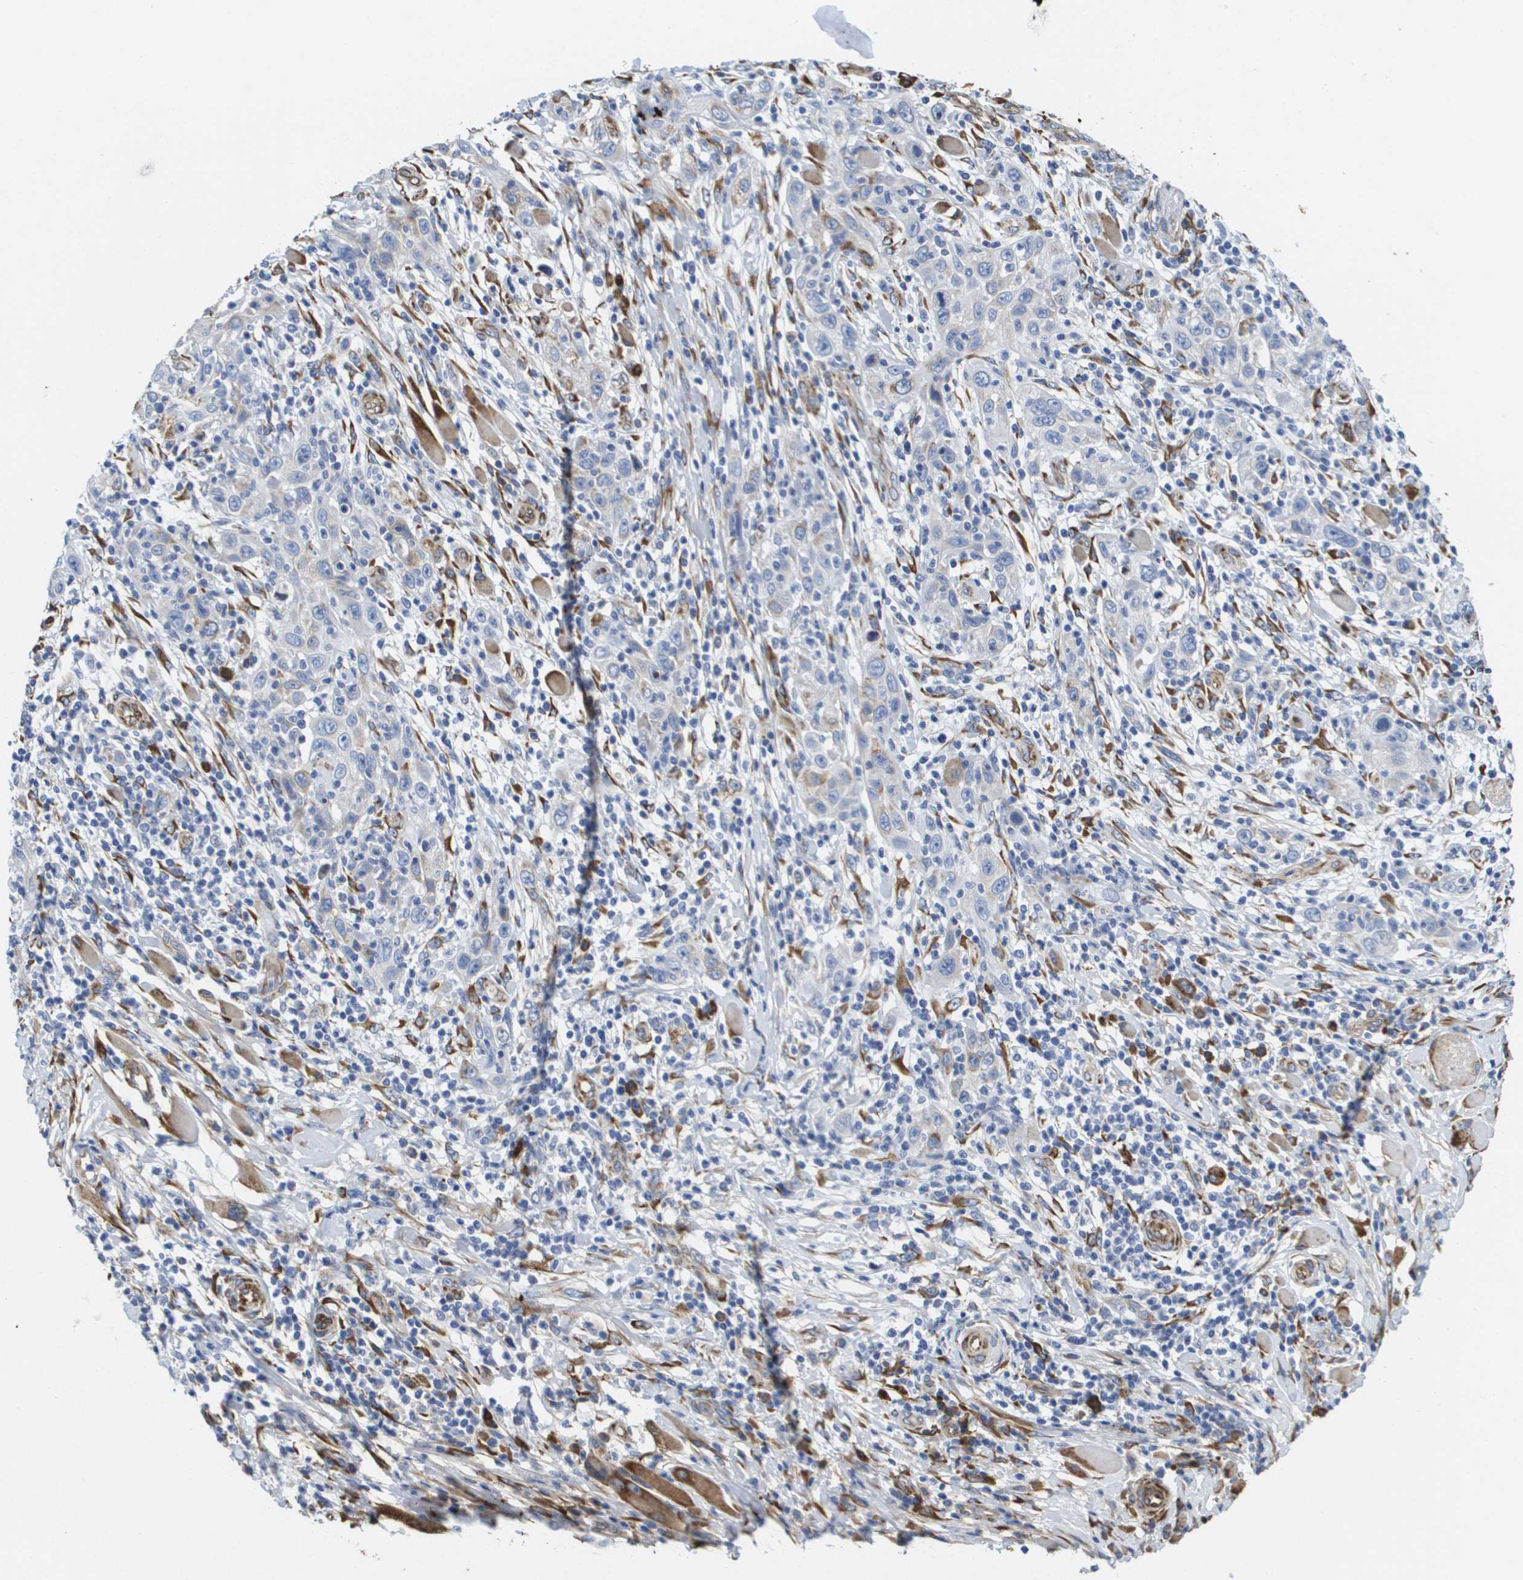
{"staining": {"intensity": "negative", "quantity": "none", "location": "none"}, "tissue": "skin cancer", "cell_type": "Tumor cells", "image_type": "cancer", "snomed": [{"axis": "morphology", "description": "Squamous cell carcinoma, NOS"}, {"axis": "topography", "description": "Skin"}], "caption": "Immunohistochemistry of human skin squamous cell carcinoma reveals no positivity in tumor cells.", "gene": "ST3GAL2", "patient": {"sex": "female", "age": 88}}